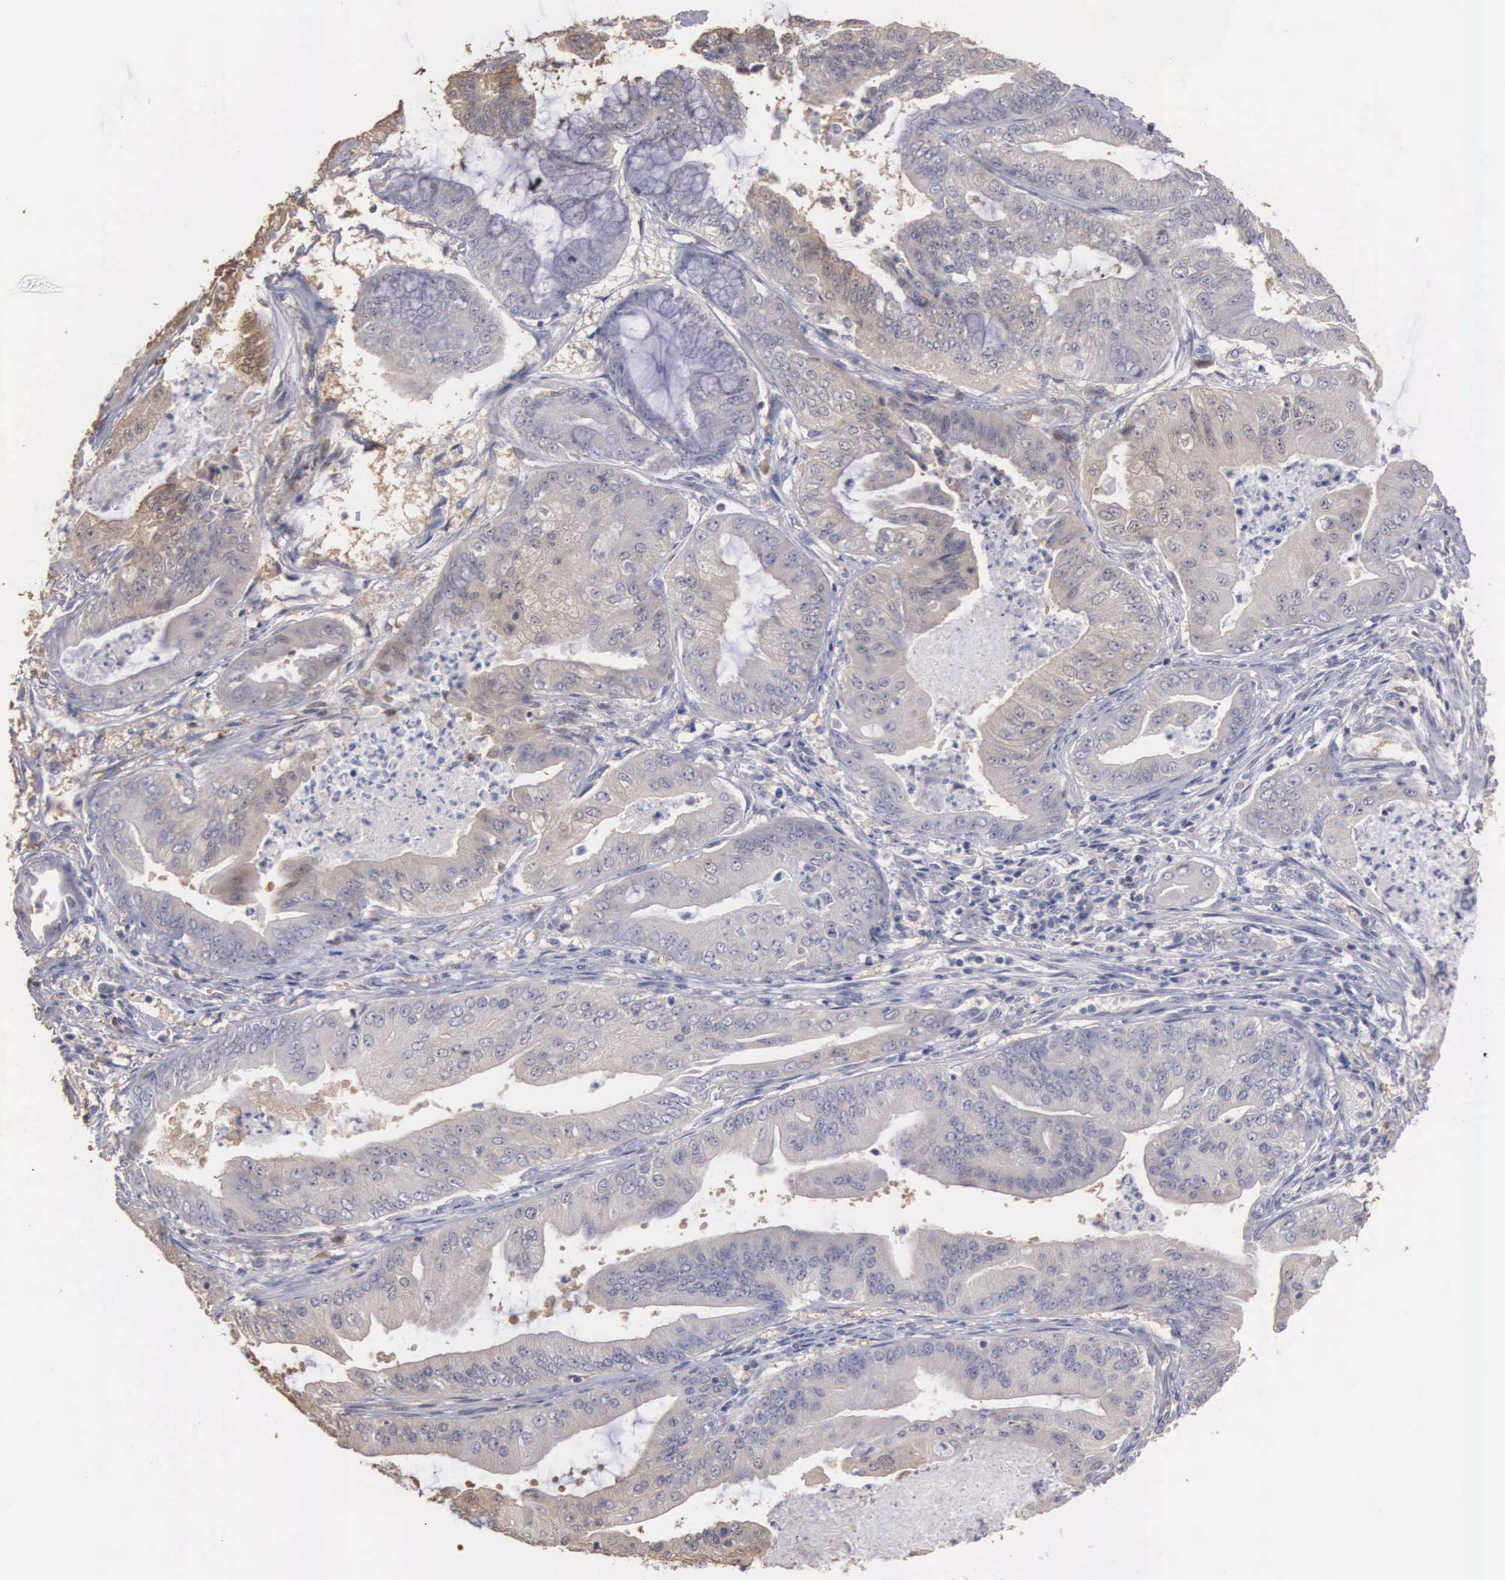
{"staining": {"intensity": "weak", "quantity": "25%-75%", "location": "cytoplasmic/membranous"}, "tissue": "endometrial cancer", "cell_type": "Tumor cells", "image_type": "cancer", "snomed": [{"axis": "morphology", "description": "Adenocarcinoma, NOS"}, {"axis": "topography", "description": "Endometrium"}], "caption": "Immunohistochemical staining of human adenocarcinoma (endometrial) reveals low levels of weak cytoplasmic/membranous staining in approximately 25%-75% of tumor cells.", "gene": "ENO3", "patient": {"sex": "female", "age": 63}}